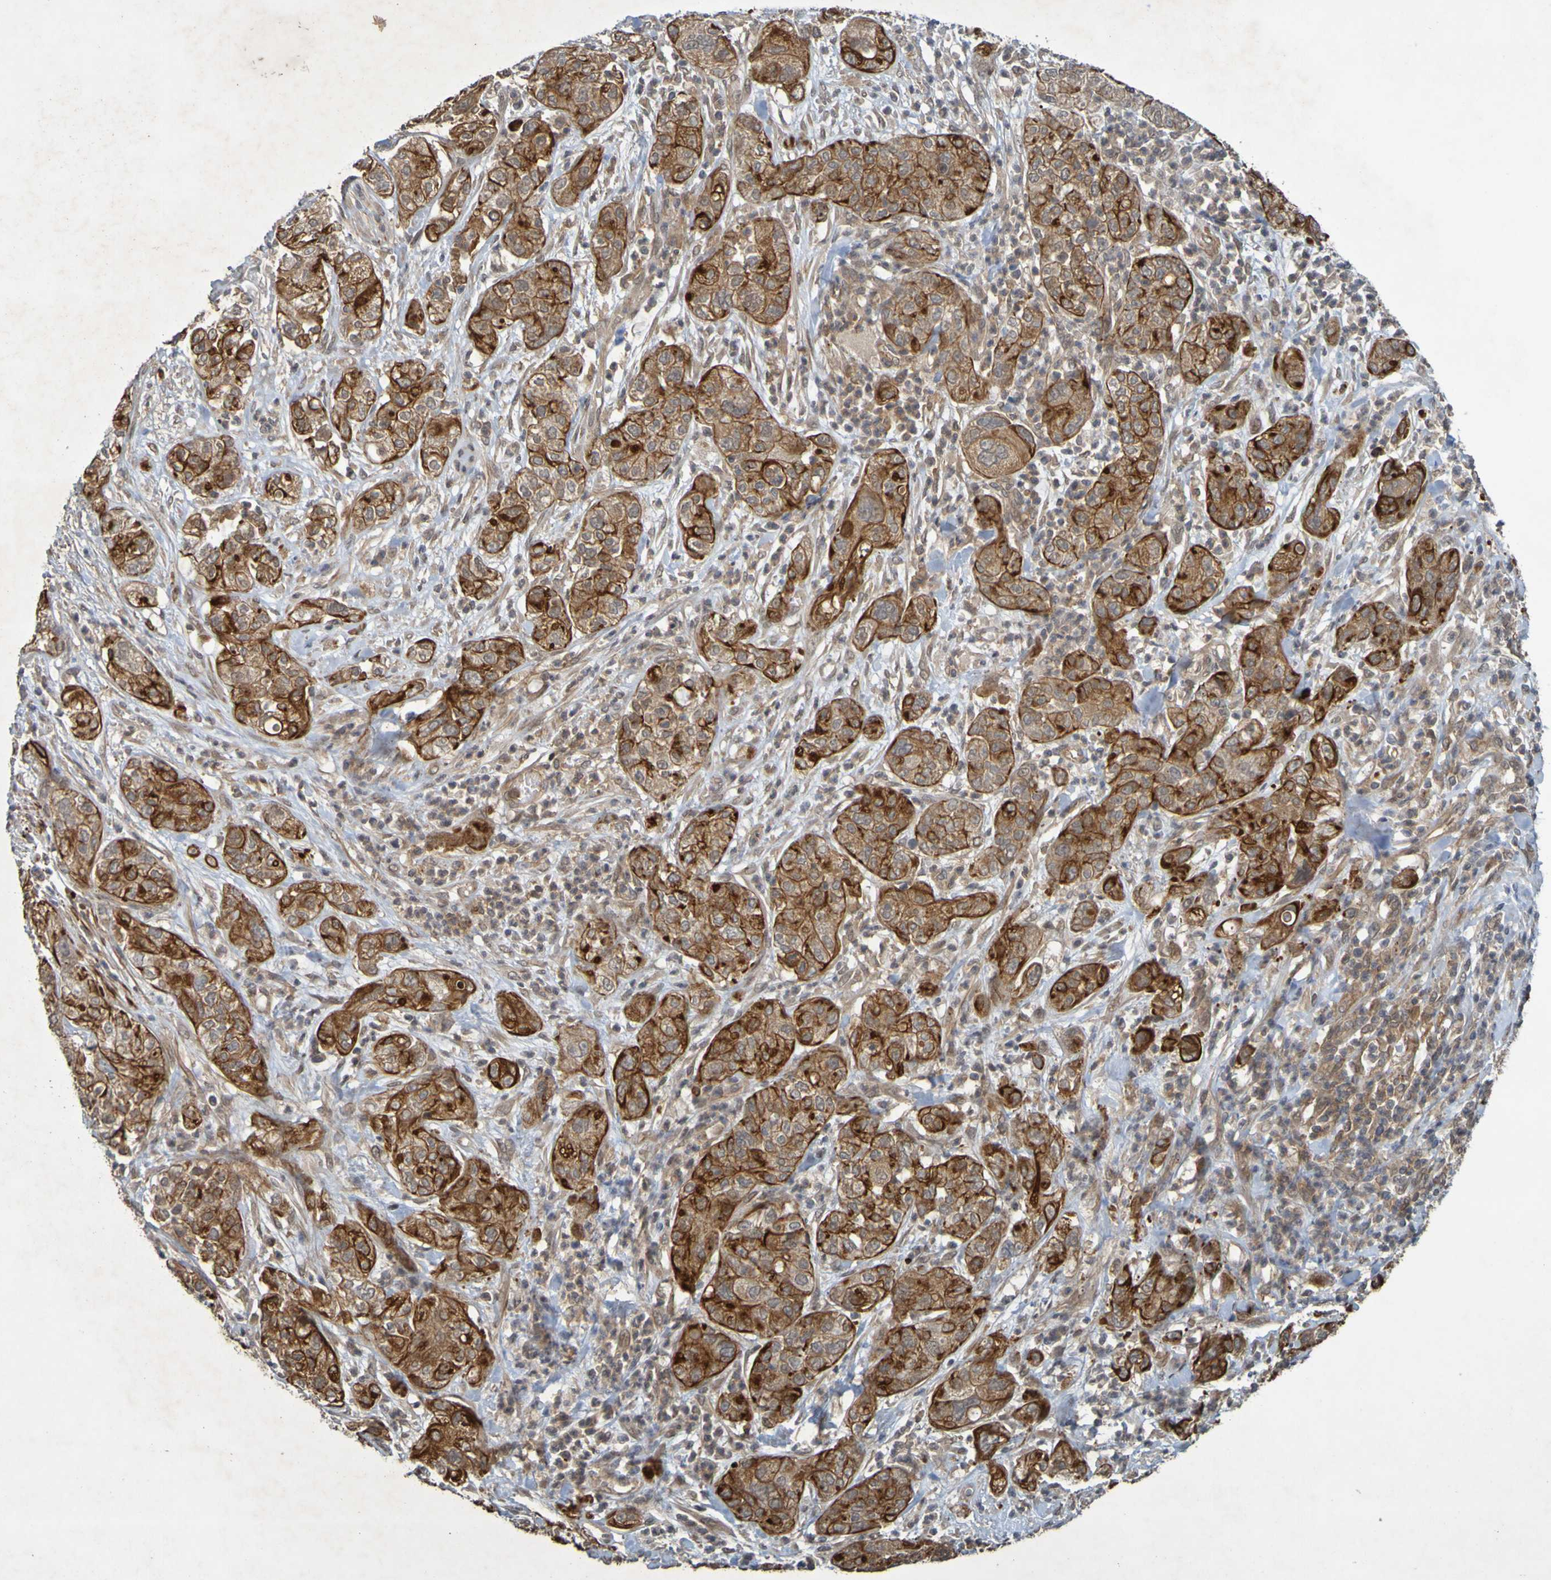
{"staining": {"intensity": "strong", "quantity": ">75%", "location": "cytoplasmic/membranous"}, "tissue": "pancreatic cancer", "cell_type": "Tumor cells", "image_type": "cancer", "snomed": [{"axis": "morphology", "description": "Adenocarcinoma, NOS"}, {"axis": "topography", "description": "Pancreas"}], "caption": "About >75% of tumor cells in human pancreatic adenocarcinoma demonstrate strong cytoplasmic/membranous protein expression as visualized by brown immunohistochemical staining.", "gene": "ARHGEF11", "patient": {"sex": "female", "age": 78}}